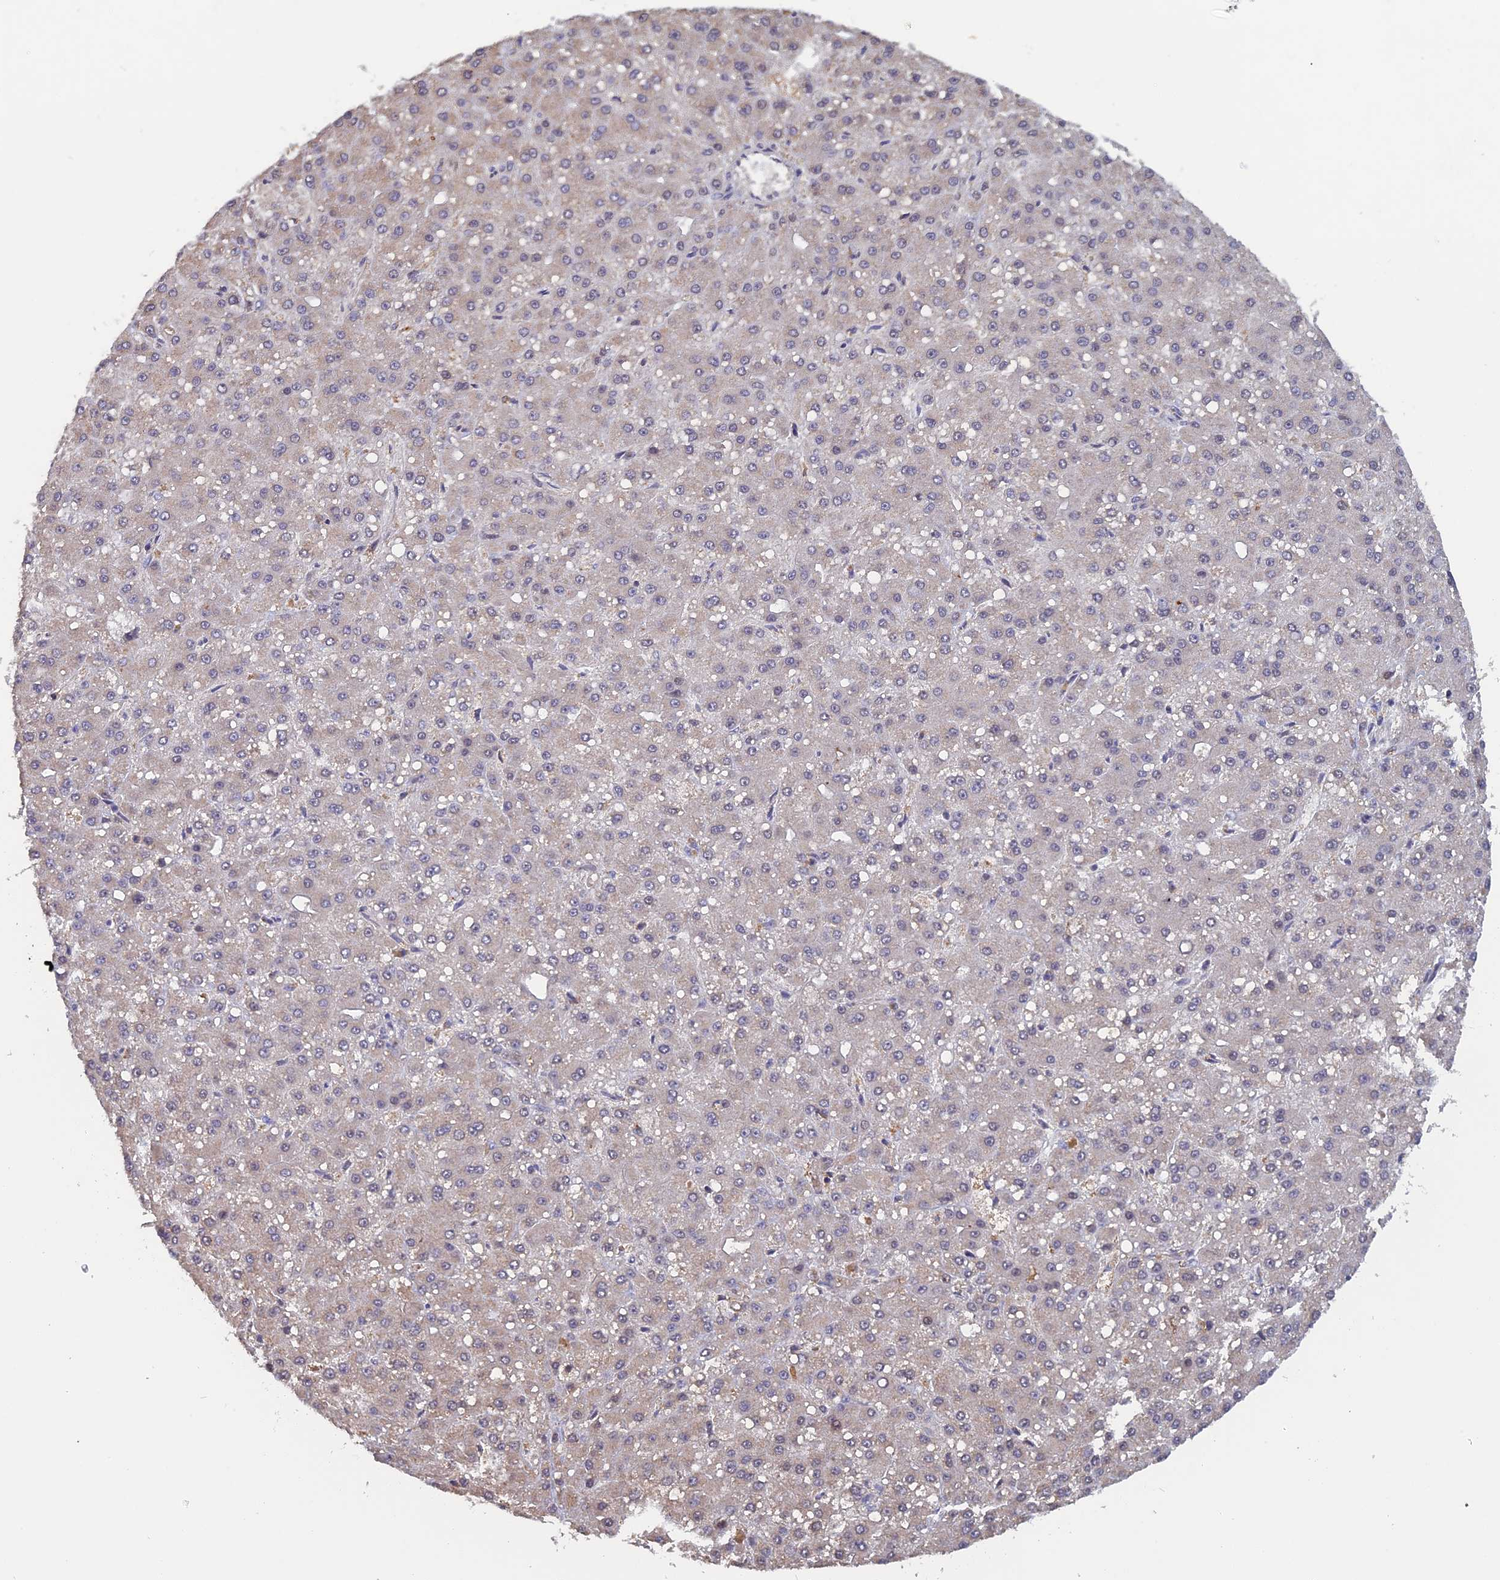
{"staining": {"intensity": "negative", "quantity": "none", "location": "none"}, "tissue": "liver cancer", "cell_type": "Tumor cells", "image_type": "cancer", "snomed": [{"axis": "morphology", "description": "Carcinoma, Hepatocellular, NOS"}, {"axis": "topography", "description": "Liver"}], "caption": "Immunohistochemistry (IHC) micrograph of neoplastic tissue: hepatocellular carcinoma (liver) stained with DAB (3,3'-diaminobenzidine) exhibits no significant protein staining in tumor cells. (Stains: DAB IHC with hematoxylin counter stain, Microscopy: brightfield microscopy at high magnification).", "gene": "FAM98C", "patient": {"sex": "male", "age": 67}}